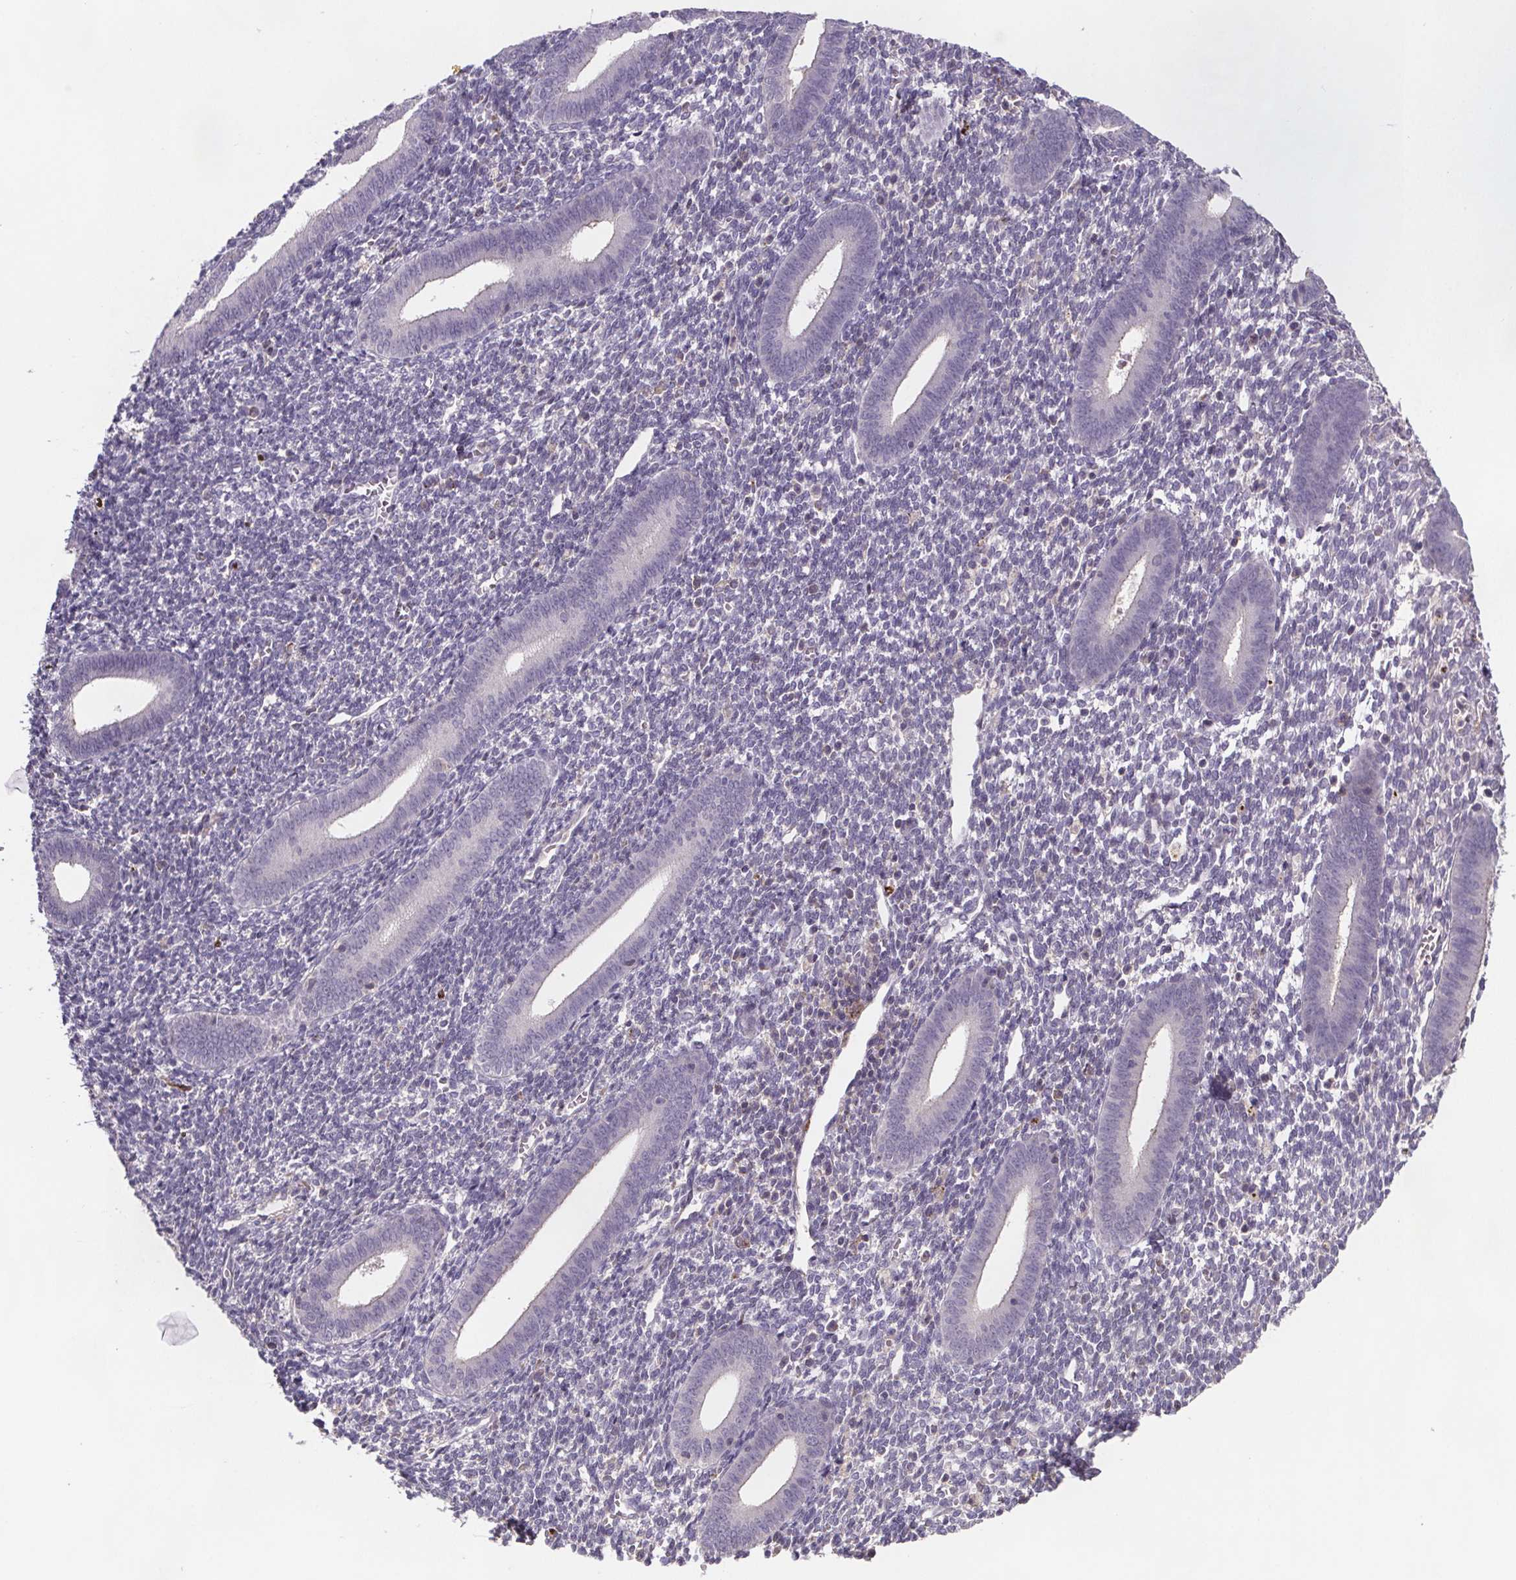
{"staining": {"intensity": "negative", "quantity": "none", "location": "none"}, "tissue": "endometrium", "cell_type": "Cells in endometrial stroma", "image_type": "normal", "snomed": [{"axis": "morphology", "description": "Normal tissue, NOS"}, {"axis": "topography", "description": "Endometrium"}], "caption": "Endometrium stained for a protein using immunohistochemistry (IHC) displays no expression cells in endometrial stroma.", "gene": "CLN3", "patient": {"sex": "female", "age": 25}}